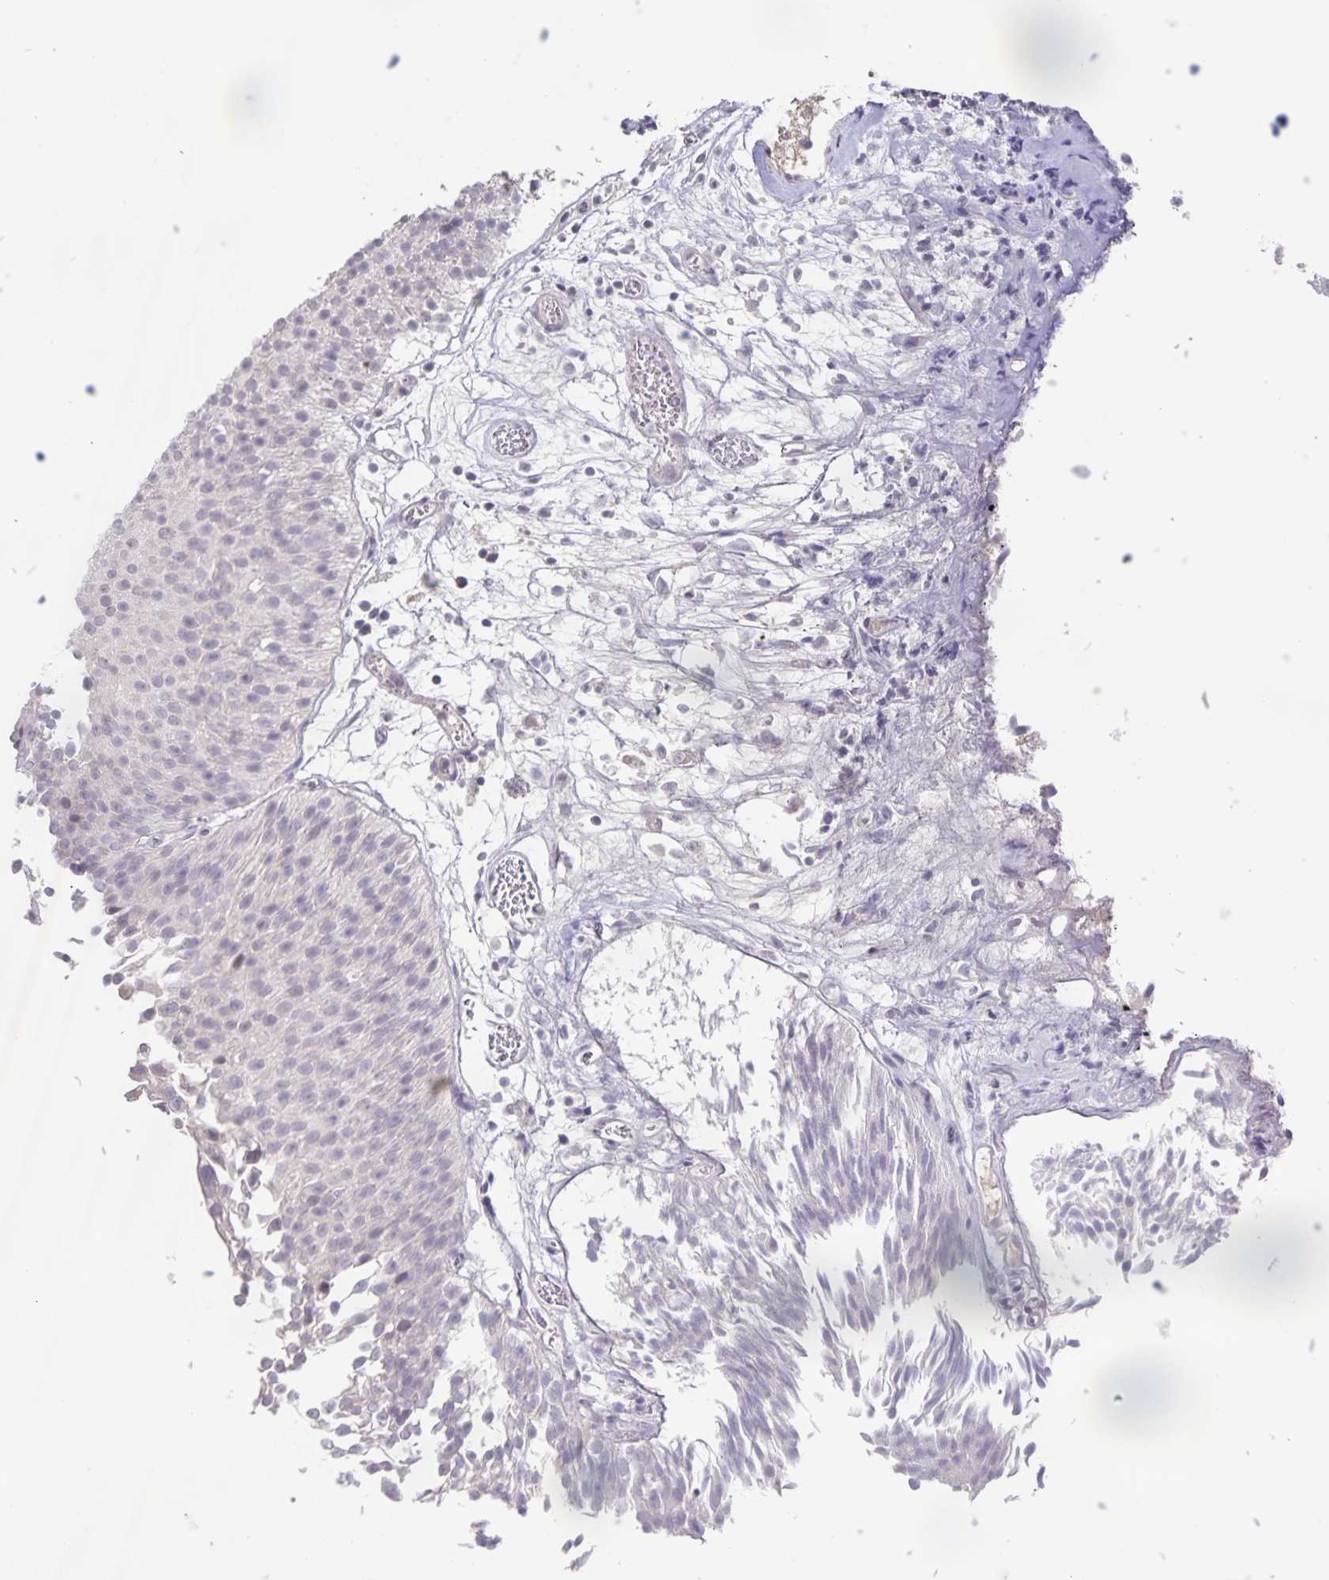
{"staining": {"intensity": "negative", "quantity": "none", "location": "none"}, "tissue": "urothelial cancer", "cell_type": "Tumor cells", "image_type": "cancer", "snomed": [{"axis": "morphology", "description": "Urothelial carcinoma, Low grade"}, {"axis": "topography", "description": "Urinary bladder"}], "caption": "The photomicrograph displays no significant staining in tumor cells of urothelial cancer. (Brightfield microscopy of DAB immunohistochemistry (IHC) at high magnification).", "gene": "INSL5", "patient": {"sex": "male", "age": 80}}